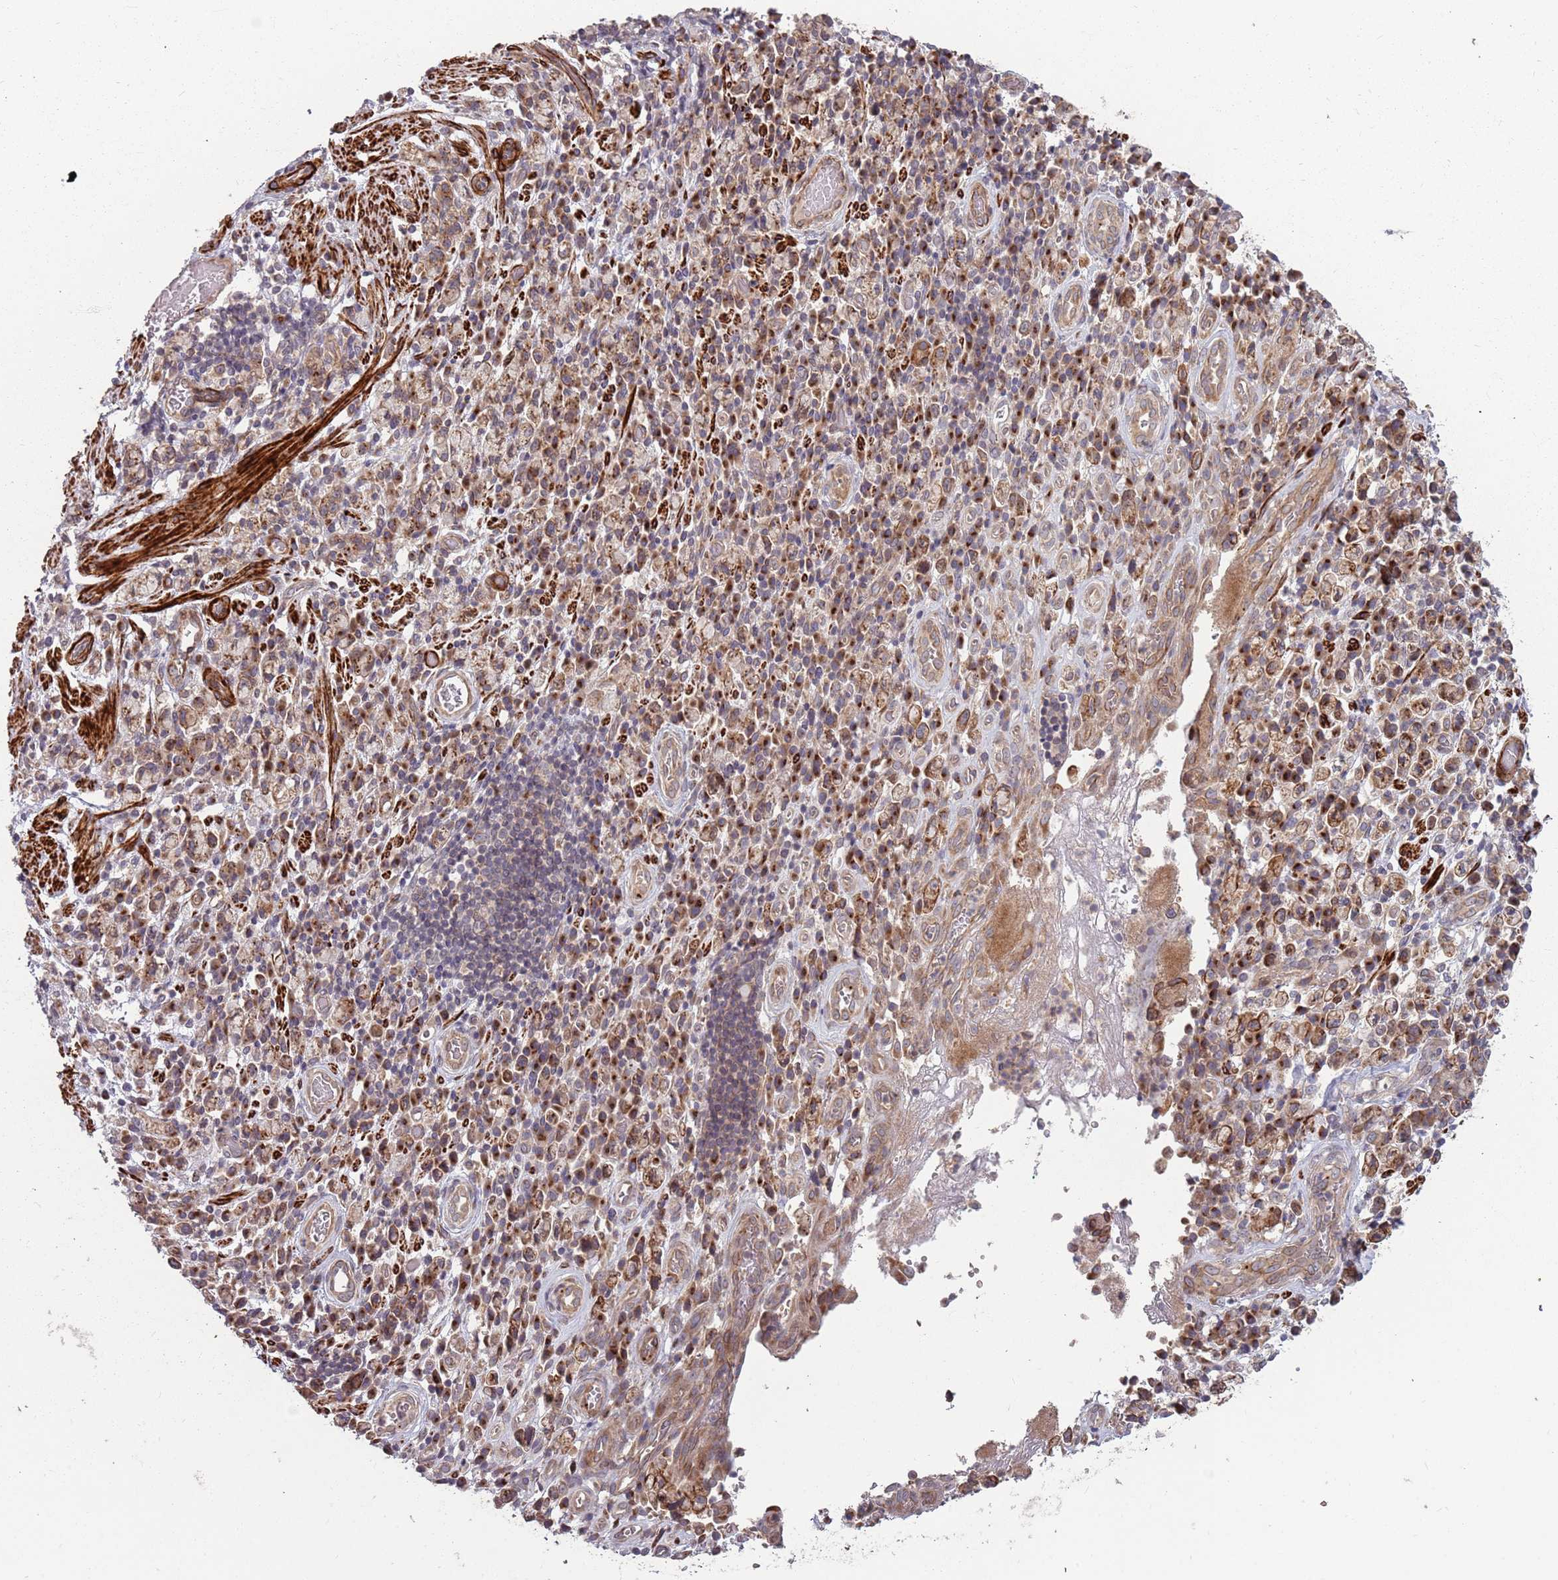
{"staining": {"intensity": "moderate", "quantity": ">75%", "location": "cytoplasmic/membranous"}, "tissue": "stomach cancer", "cell_type": "Tumor cells", "image_type": "cancer", "snomed": [{"axis": "morphology", "description": "Adenocarcinoma, NOS"}, {"axis": "topography", "description": "Stomach"}], "caption": "Protein staining of stomach cancer tissue reveals moderate cytoplasmic/membranous expression in approximately >75% of tumor cells.", "gene": "PLD6", "patient": {"sex": "male", "age": 77}}